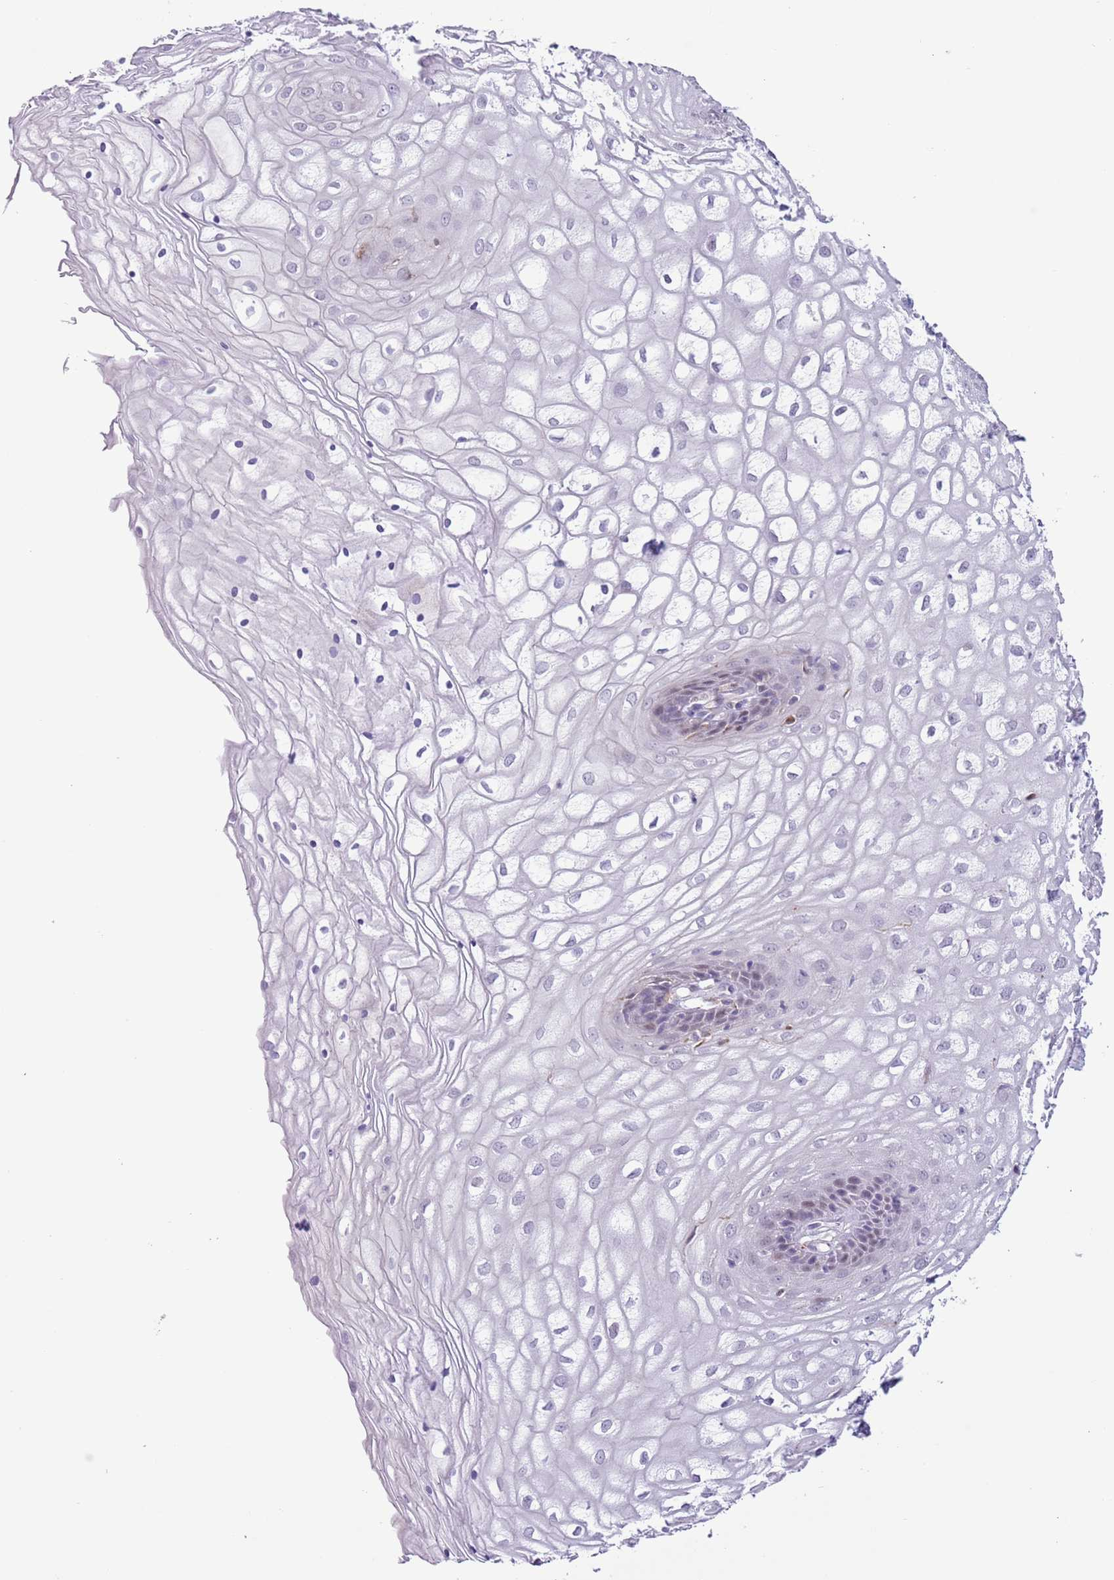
{"staining": {"intensity": "weak", "quantity": "<25%", "location": "nuclear"}, "tissue": "vagina", "cell_type": "Squamous epithelial cells", "image_type": "normal", "snomed": [{"axis": "morphology", "description": "Normal tissue, NOS"}, {"axis": "topography", "description": "Vagina"}], "caption": "Photomicrograph shows no protein staining in squamous epithelial cells of unremarkable vagina. (DAB immunohistochemistry (IHC), high magnification).", "gene": "ZNF576", "patient": {"sex": "female", "age": 34}}